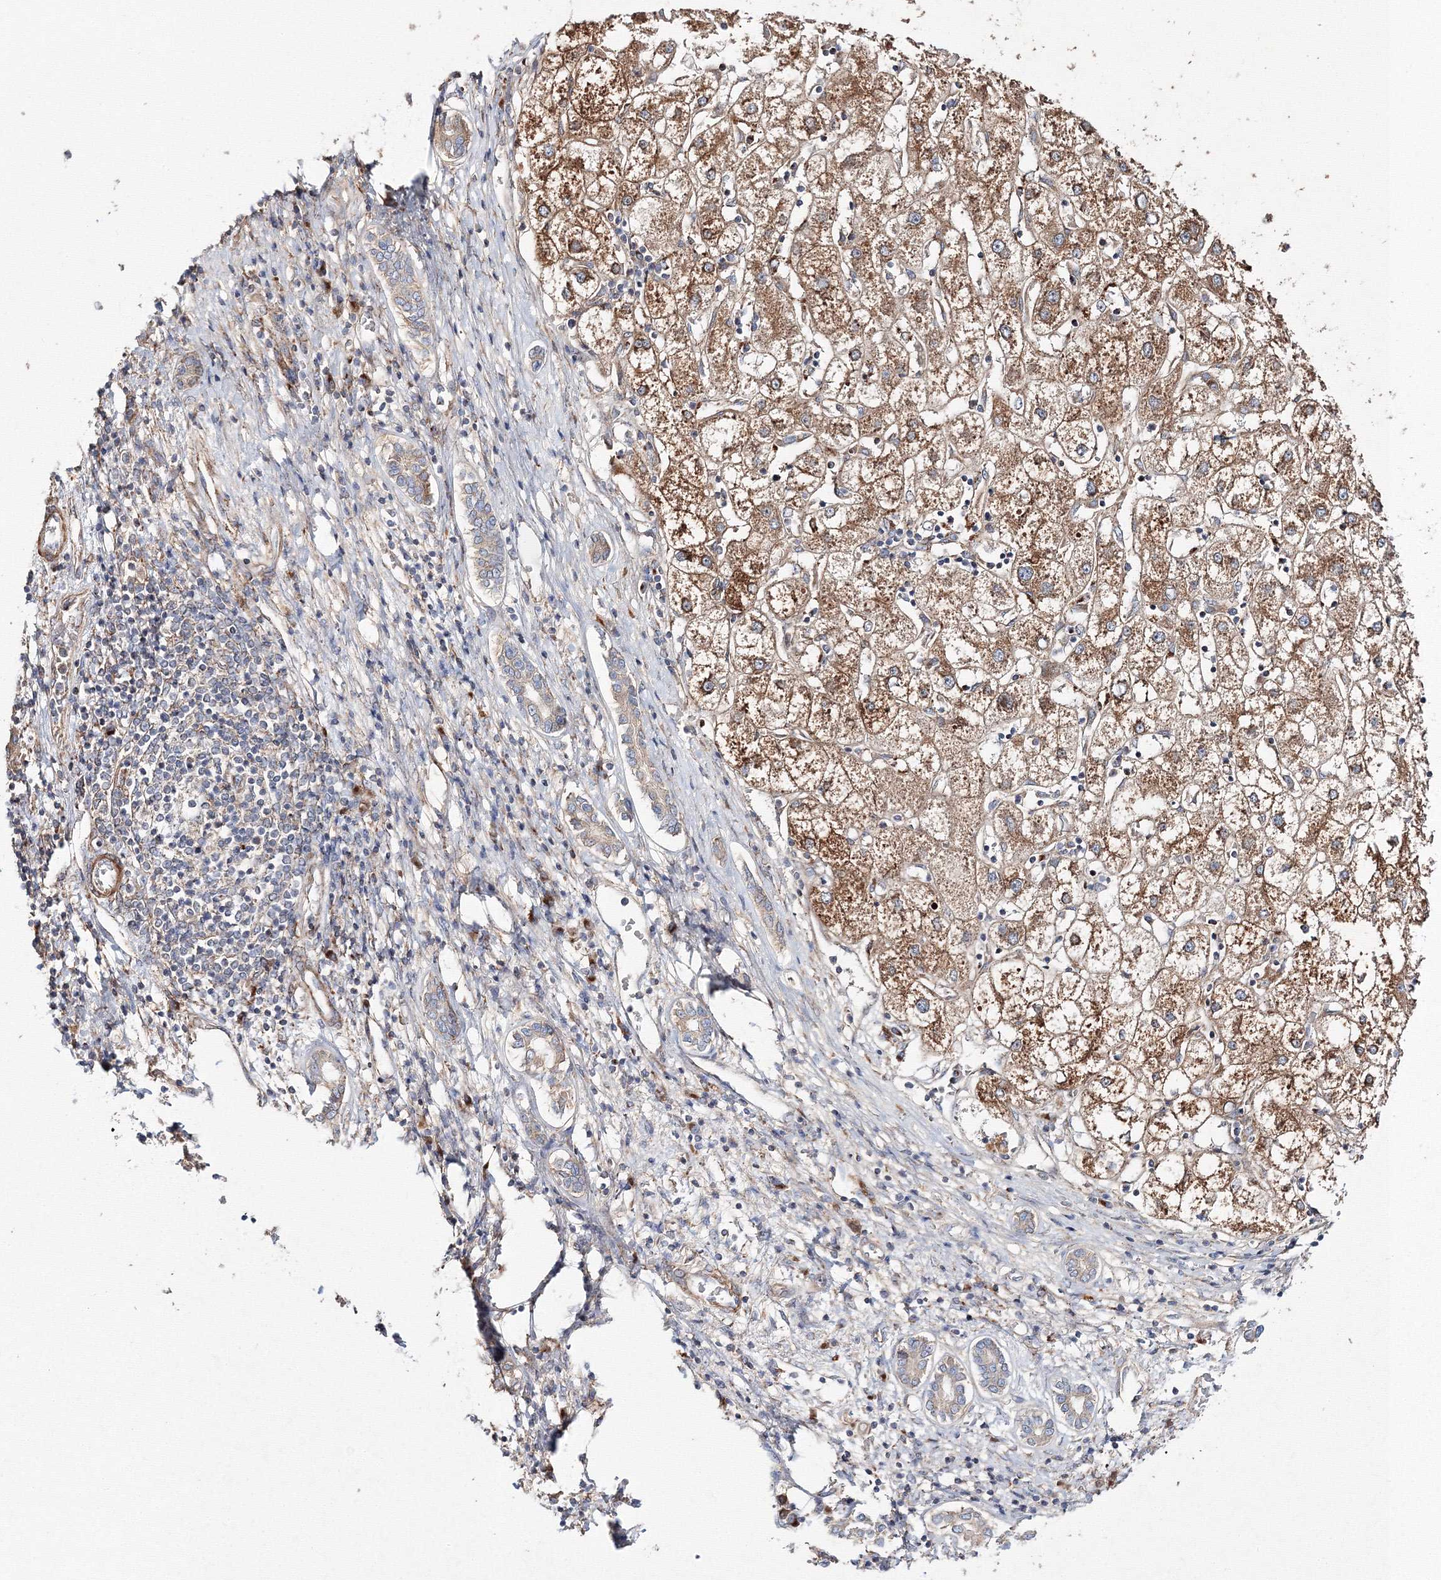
{"staining": {"intensity": "moderate", "quantity": "25%-75%", "location": "cytoplasmic/membranous"}, "tissue": "liver cancer", "cell_type": "Tumor cells", "image_type": "cancer", "snomed": [{"axis": "morphology", "description": "Carcinoma, Hepatocellular, NOS"}, {"axis": "topography", "description": "Liver"}], "caption": "Human liver hepatocellular carcinoma stained for a protein (brown) reveals moderate cytoplasmic/membranous positive expression in about 25%-75% of tumor cells.", "gene": "DDO", "patient": {"sex": "male", "age": 65}}